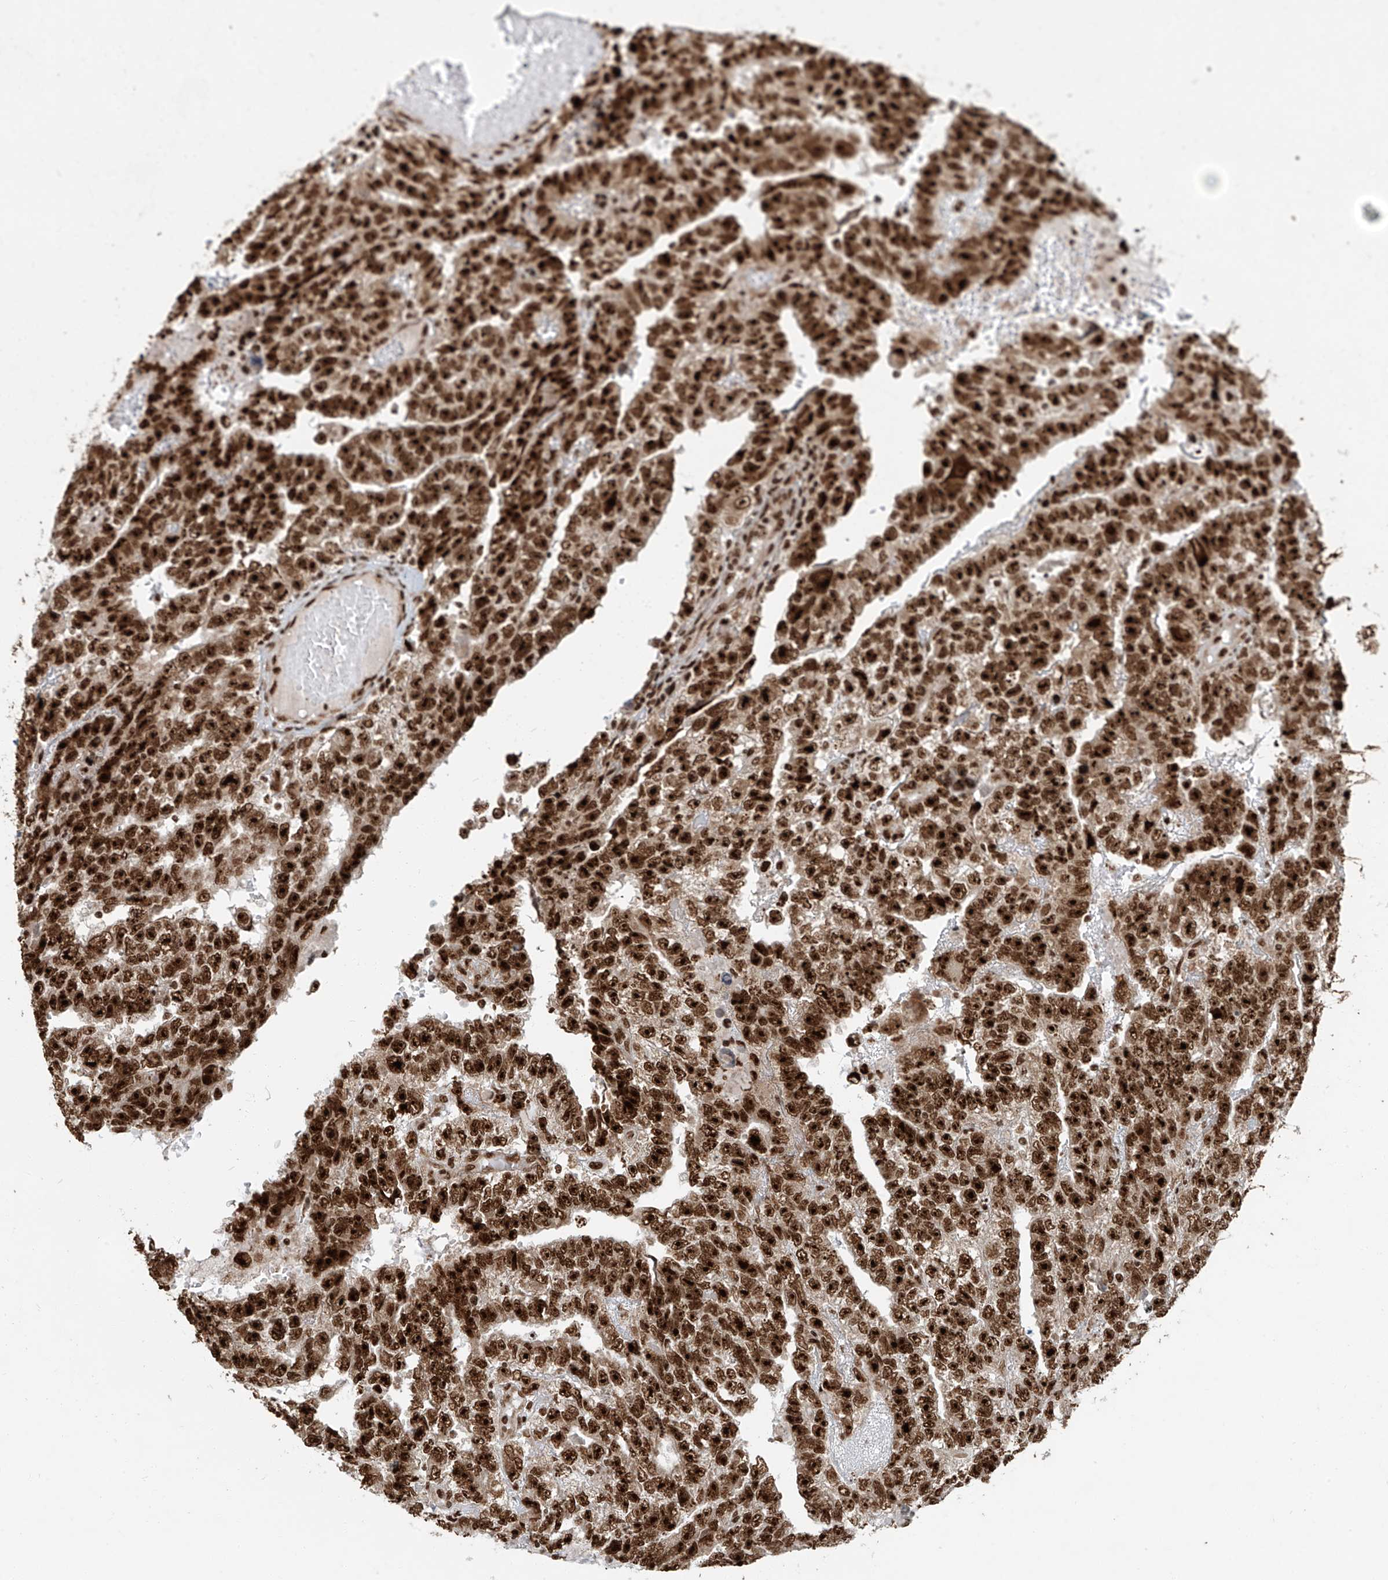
{"staining": {"intensity": "strong", "quantity": ">75%", "location": "nuclear"}, "tissue": "testis cancer", "cell_type": "Tumor cells", "image_type": "cancer", "snomed": [{"axis": "morphology", "description": "Carcinoma, Embryonal, NOS"}, {"axis": "topography", "description": "Testis"}], "caption": "Embryonal carcinoma (testis) stained for a protein (brown) reveals strong nuclear positive staining in approximately >75% of tumor cells.", "gene": "FAM193B", "patient": {"sex": "male", "age": 25}}